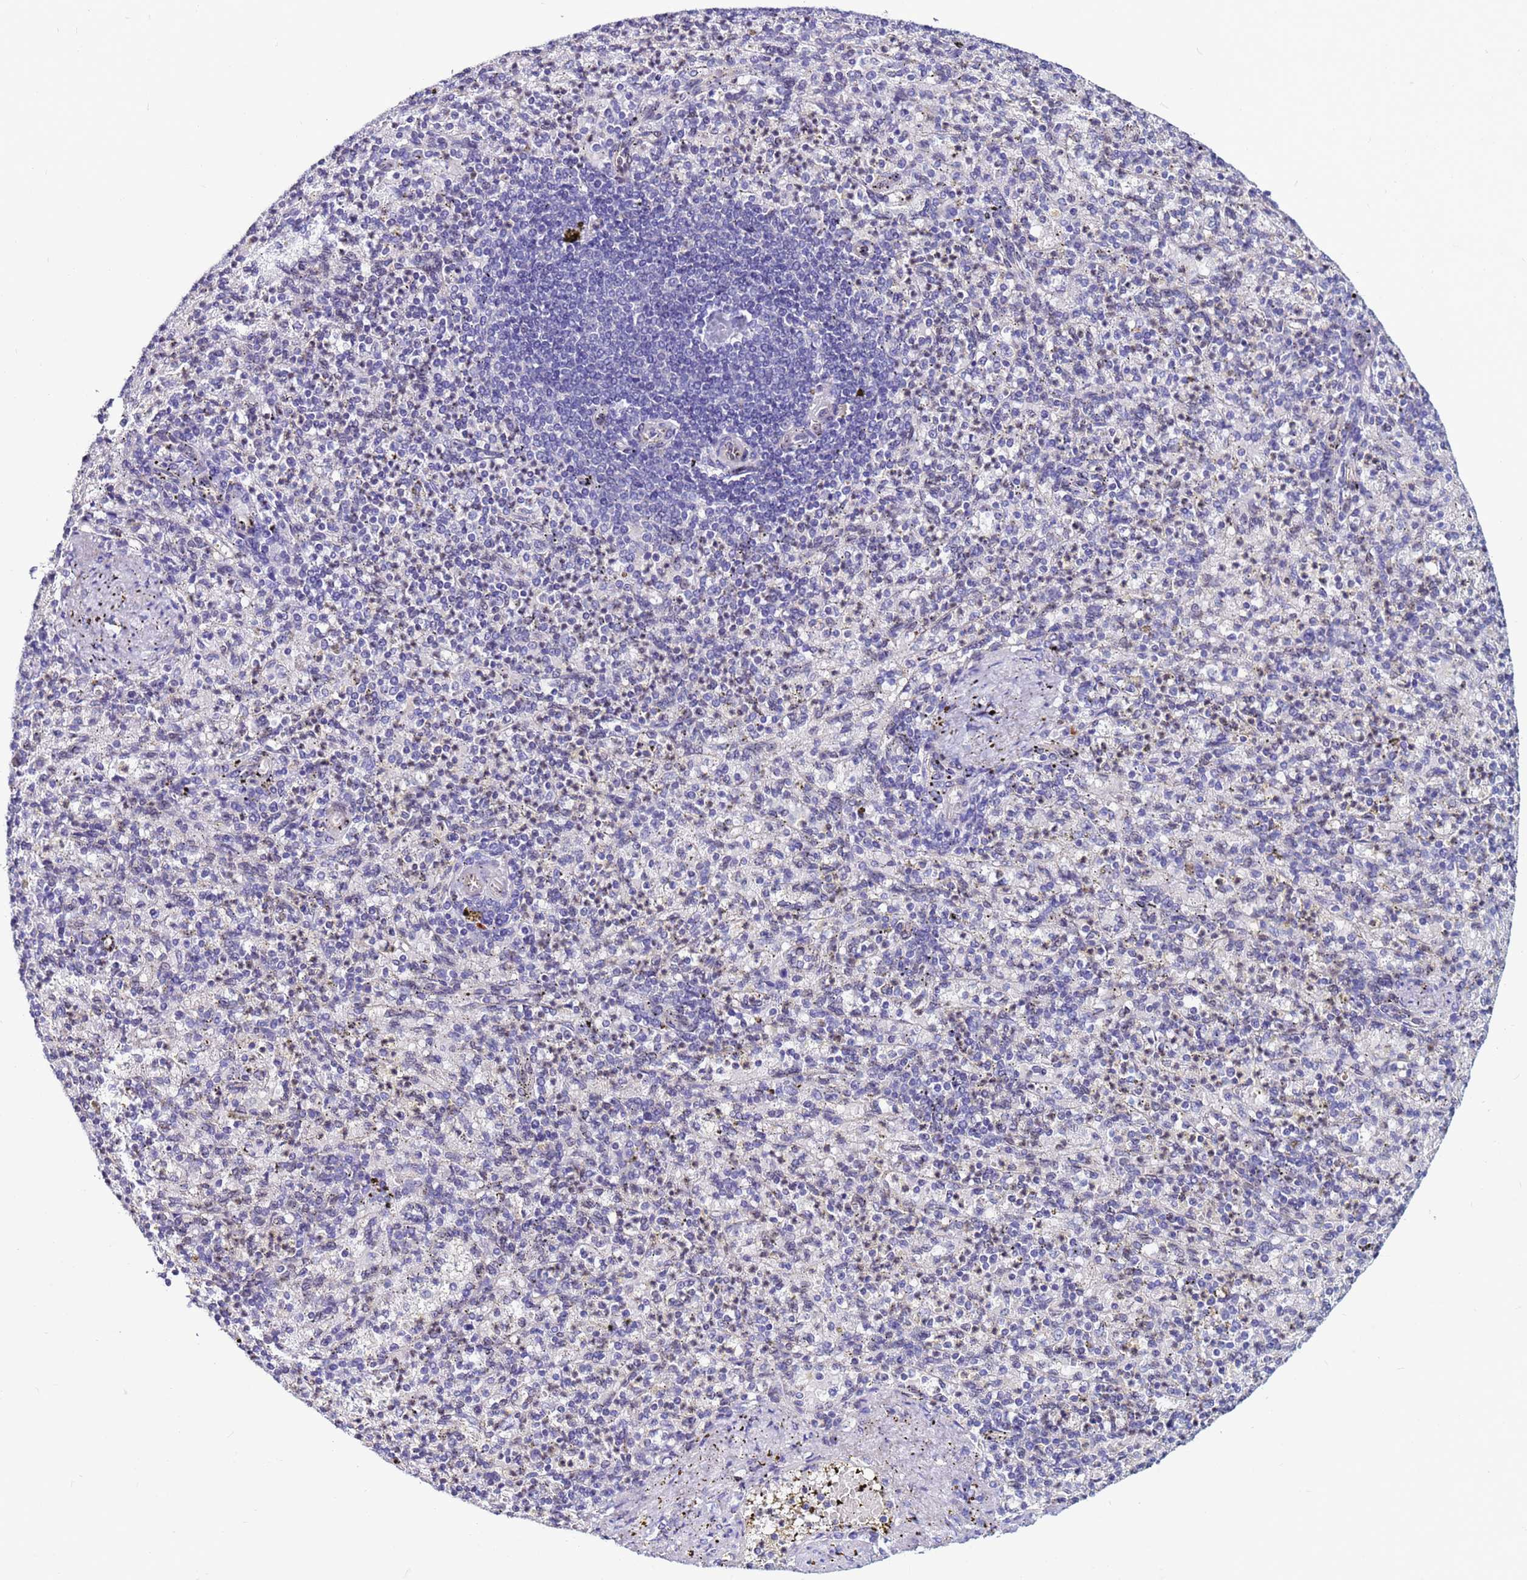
{"staining": {"intensity": "negative", "quantity": "none", "location": "none"}, "tissue": "spleen", "cell_type": "Cells in red pulp", "image_type": "normal", "snomed": [{"axis": "morphology", "description": "Normal tissue, NOS"}, {"axis": "topography", "description": "Spleen"}], "caption": "Immunohistochemistry micrograph of normal spleen stained for a protein (brown), which reveals no expression in cells in red pulp.", "gene": "TRIM37", "patient": {"sex": "female", "age": 74}}